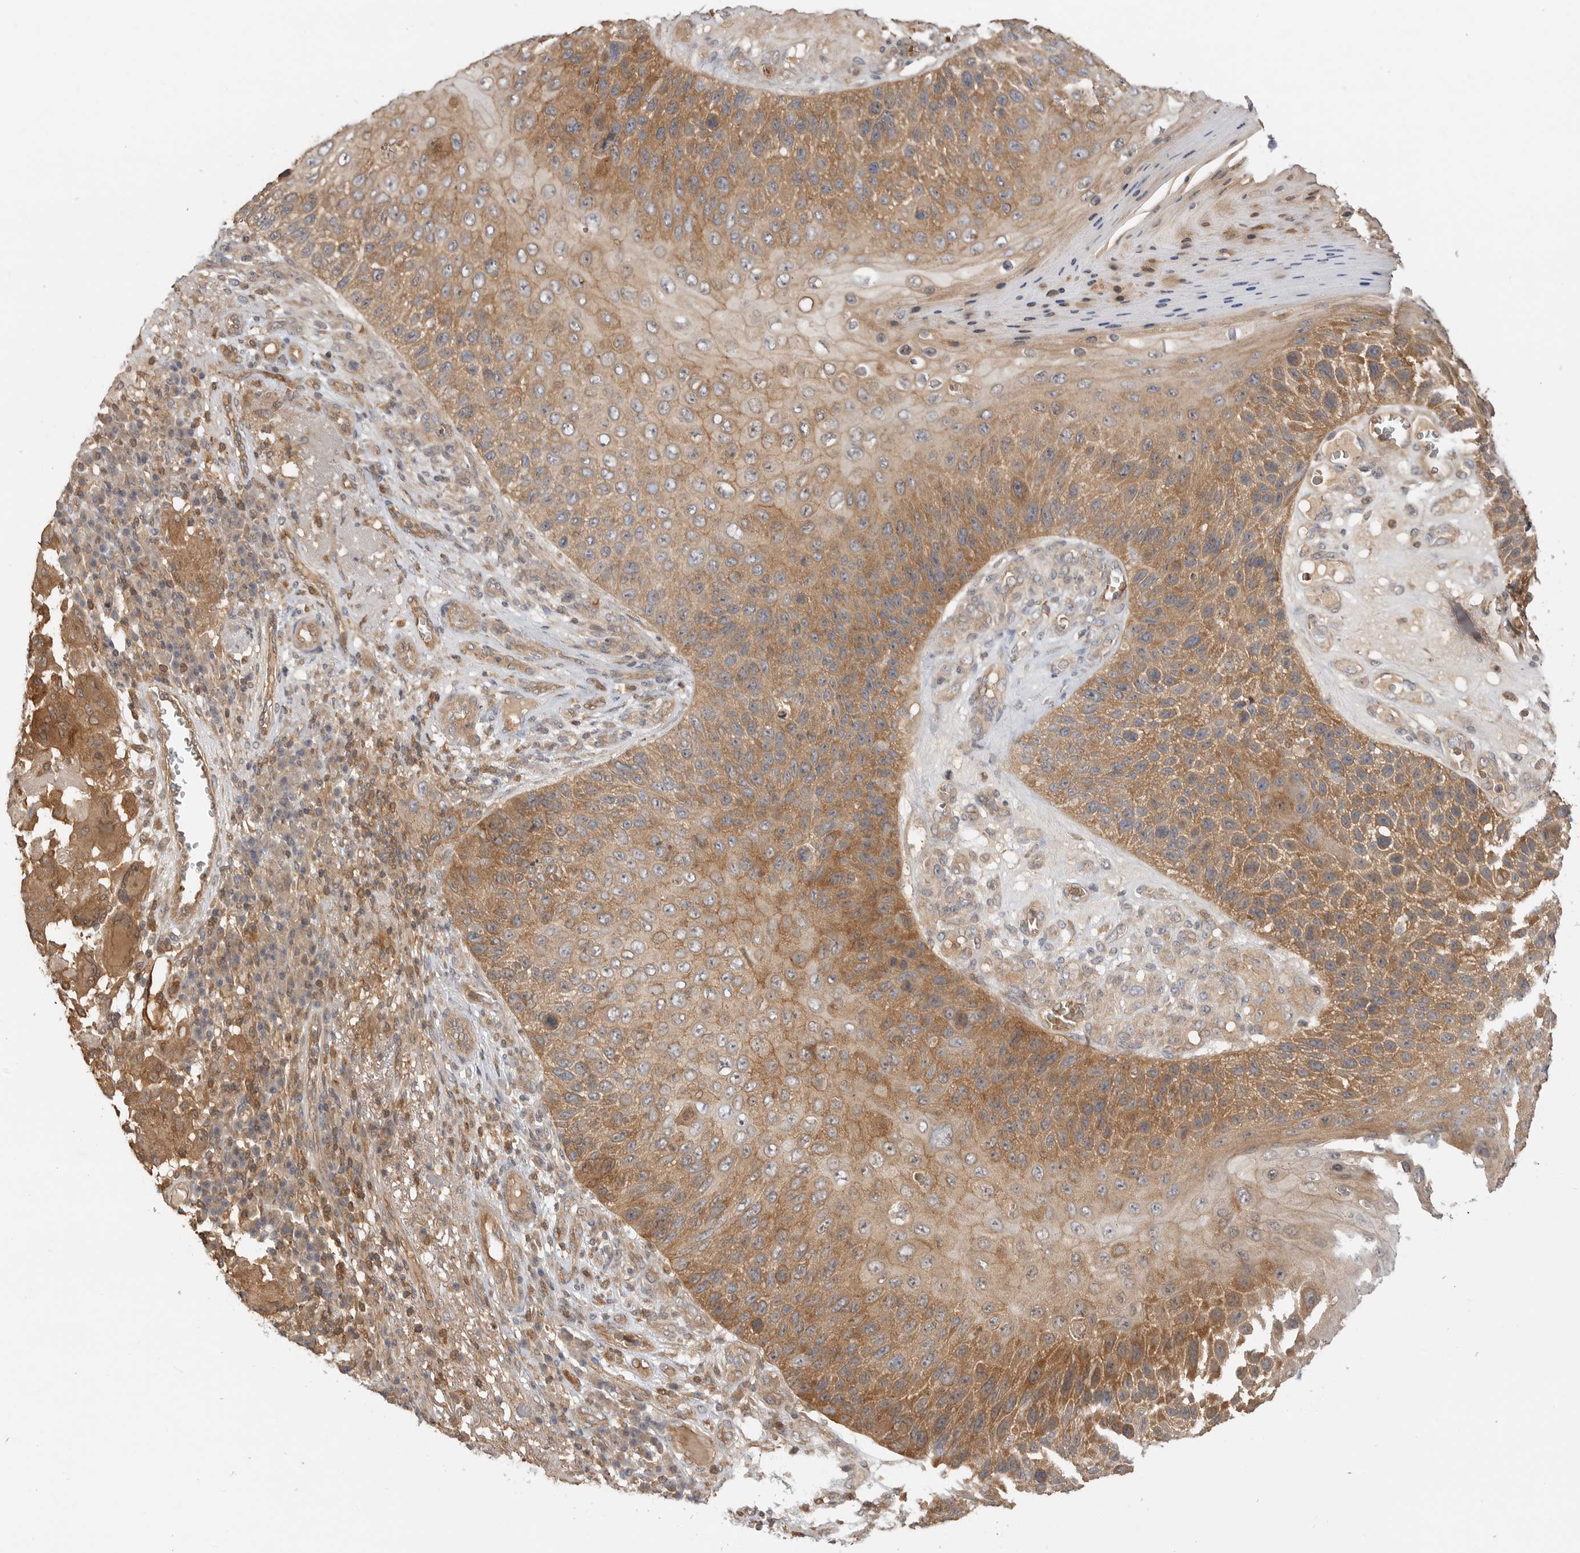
{"staining": {"intensity": "moderate", "quantity": ">75%", "location": "cytoplasmic/membranous"}, "tissue": "skin cancer", "cell_type": "Tumor cells", "image_type": "cancer", "snomed": [{"axis": "morphology", "description": "Squamous cell carcinoma, NOS"}, {"axis": "topography", "description": "Skin"}], "caption": "An image of human skin cancer (squamous cell carcinoma) stained for a protein exhibits moderate cytoplasmic/membranous brown staining in tumor cells.", "gene": "CLDN12", "patient": {"sex": "female", "age": 88}}